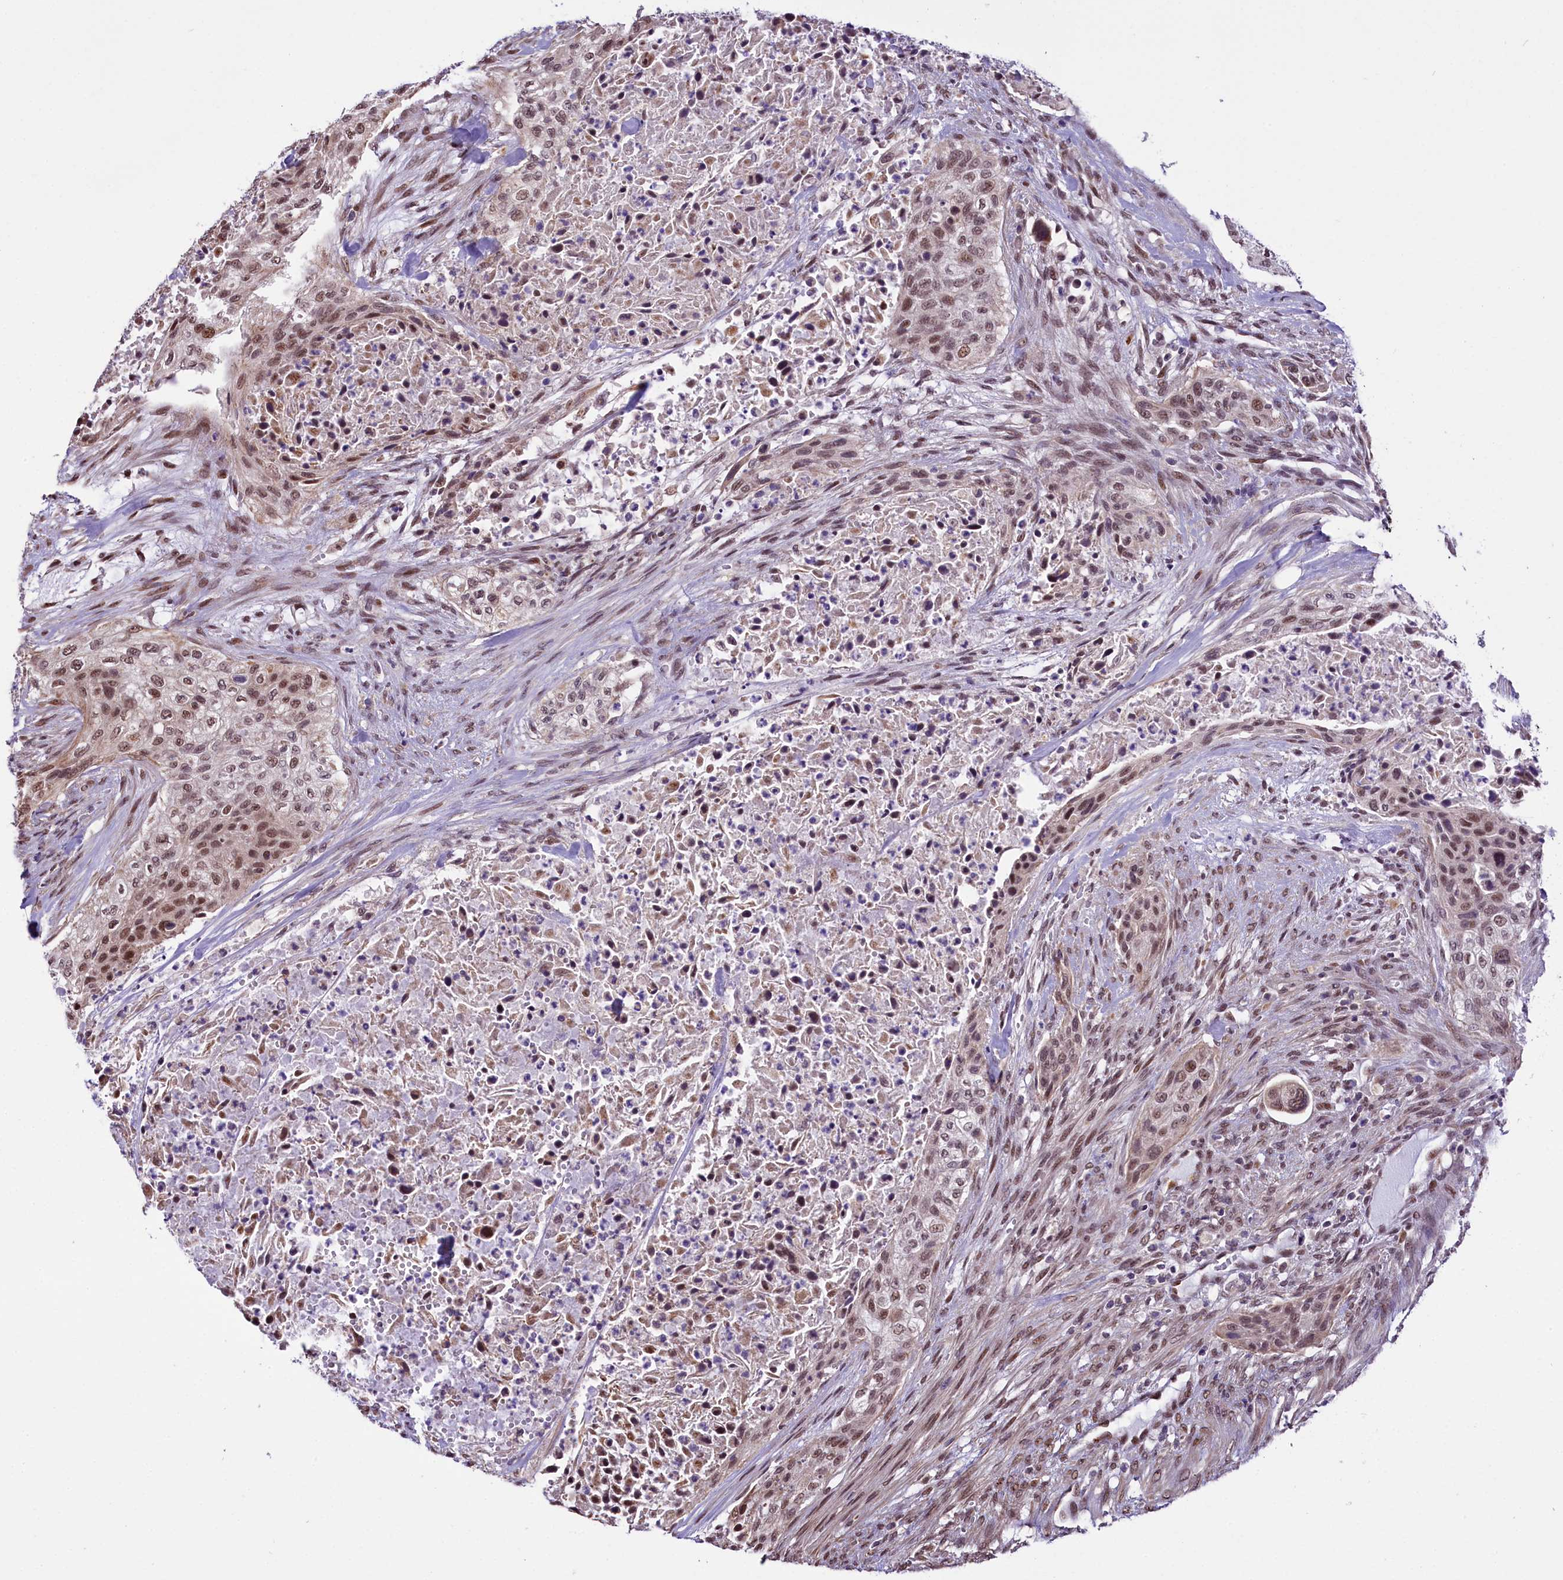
{"staining": {"intensity": "weak", "quantity": ">75%", "location": "nuclear"}, "tissue": "urothelial cancer", "cell_type": "Tumor cells", "image_type": "cancer", "snomed": [{"axis": "morphology", "description": "Urothelial carcinoma, High grade"}, {"axis": "topography", "description": "Urinary bladder"}], "caption": "A low amount of weak nuclear staining is appreciated in about >75% of tumor cells in urothelial carcinoma (high-grade) tissue.", "gene": "MRPL54", "patient": {"sex": "male", "age": 35}}